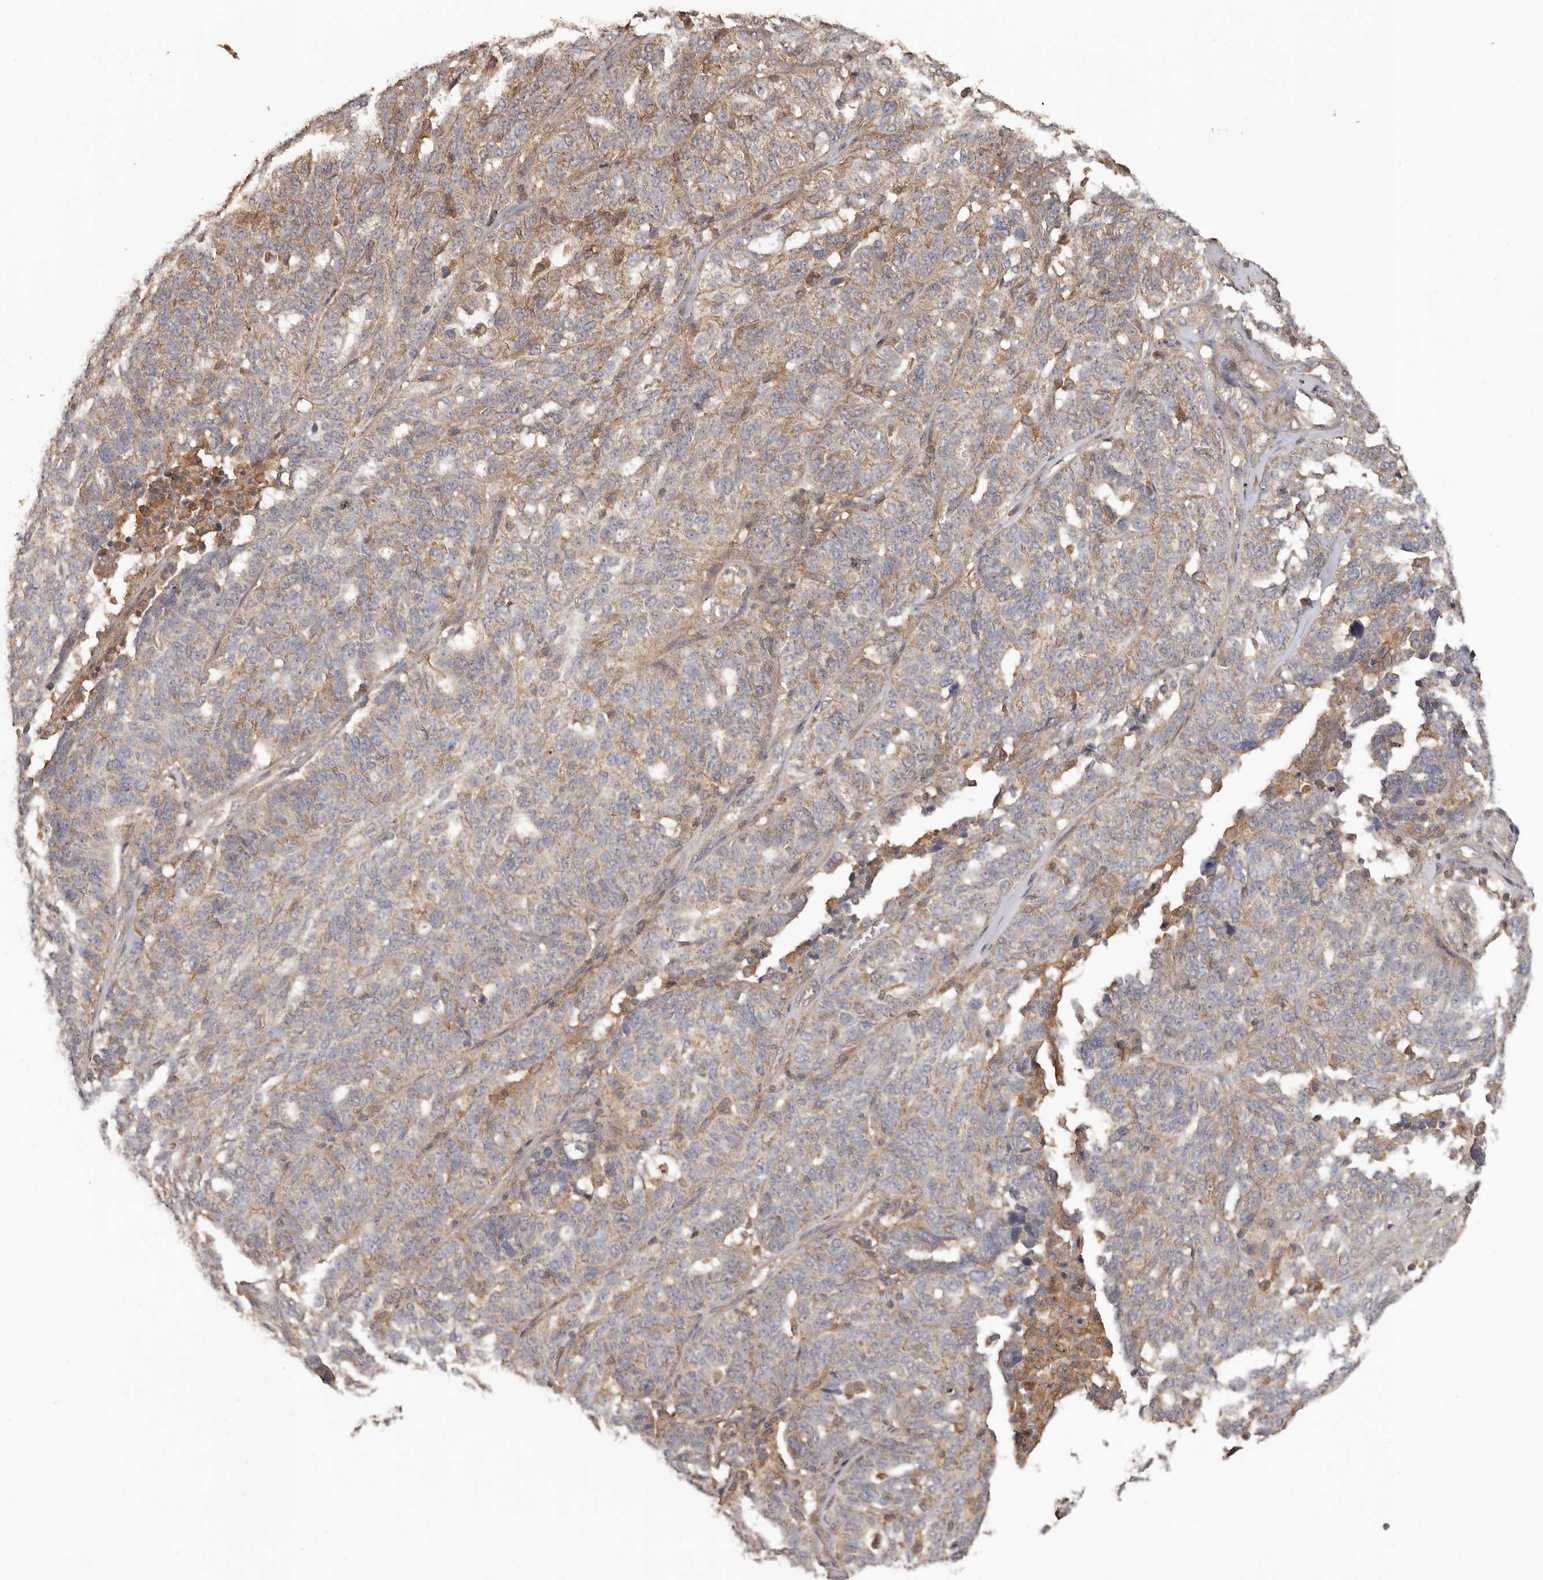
{"staining": {"intensity": "weak", "quantity": "25%-75%", "location": "cytoplasmic/membranous"}, "tissue": "ovarian cancer", "cell_type": "Tumor cells", "image_type": "cancer", "snomed": [{"axis": "morphology", "description": "Cystadenocarcinoma, serous, NOS"}, {"axis": "topography", "description": "Ovary"}], "caption": "Serous cystadenocarcinoma (ovarian) stained with IHC displays weak cytoplasmic/membranous staining in about 25%-75% of tumor cells.", "gene": "RWDD1", "patient": {"sex": "female", "age": 59}}